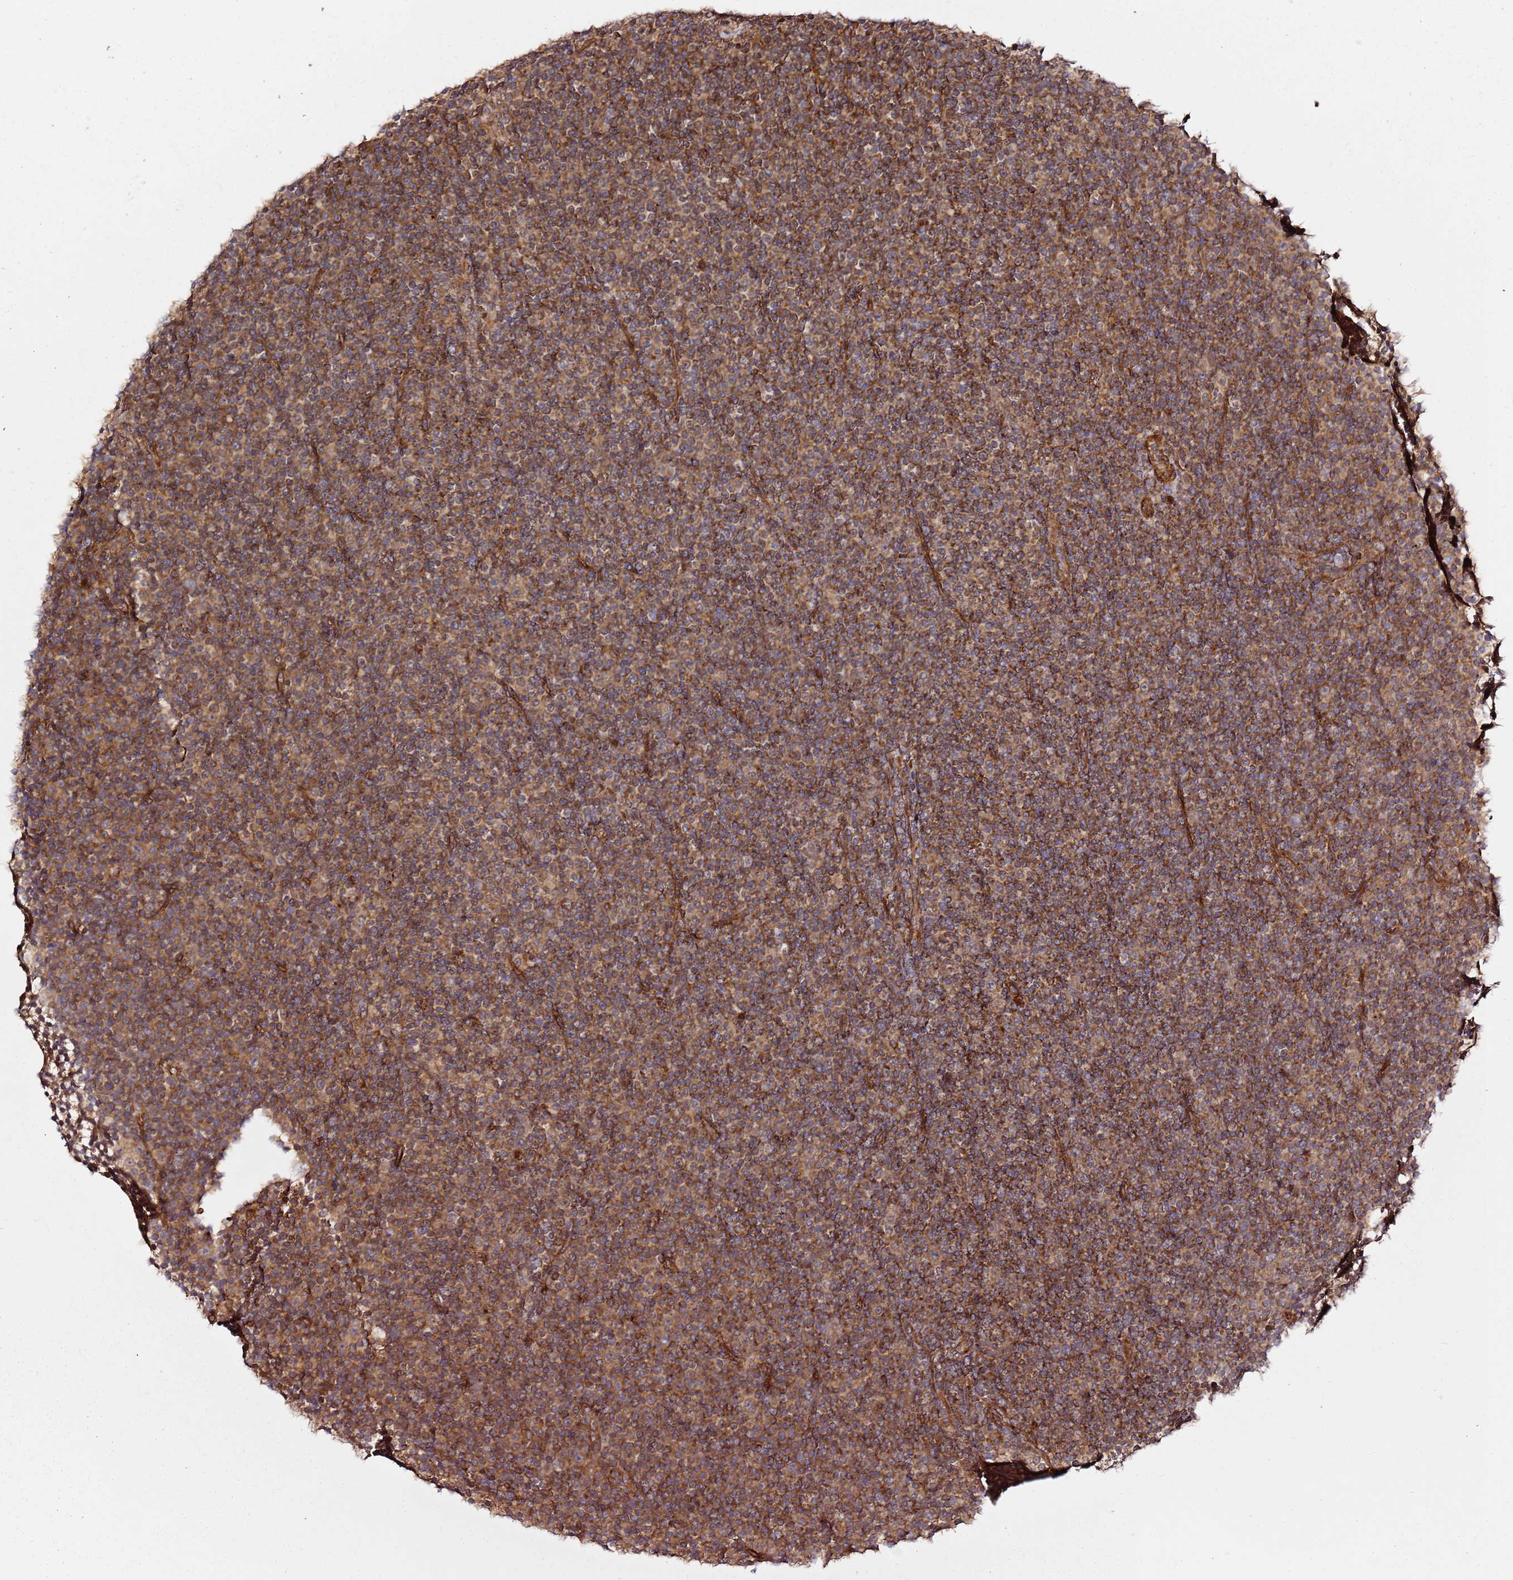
{"staining": {"intensity": "strong", "quantity": ">75%", "location": "cytoplasmic/membranous"}, "tissue": "lymphoma", "cell_type": "Tumor cells", "image_type": "cancer", "snomed": [{"axis": "morphology", "description": "Malignant lymphoma, non-Hodgkin's type, Low grade"}, {"axis": "topography", "description": "Lymph node"}], "caption": "Lymphoma was stained to show a protein in brown. There is high levels of strong cytoplasmic/membranous staining in about >75% of tumor cells.", "gene": "TM2D2", "patient": {"sex": "female", "age": 67}}